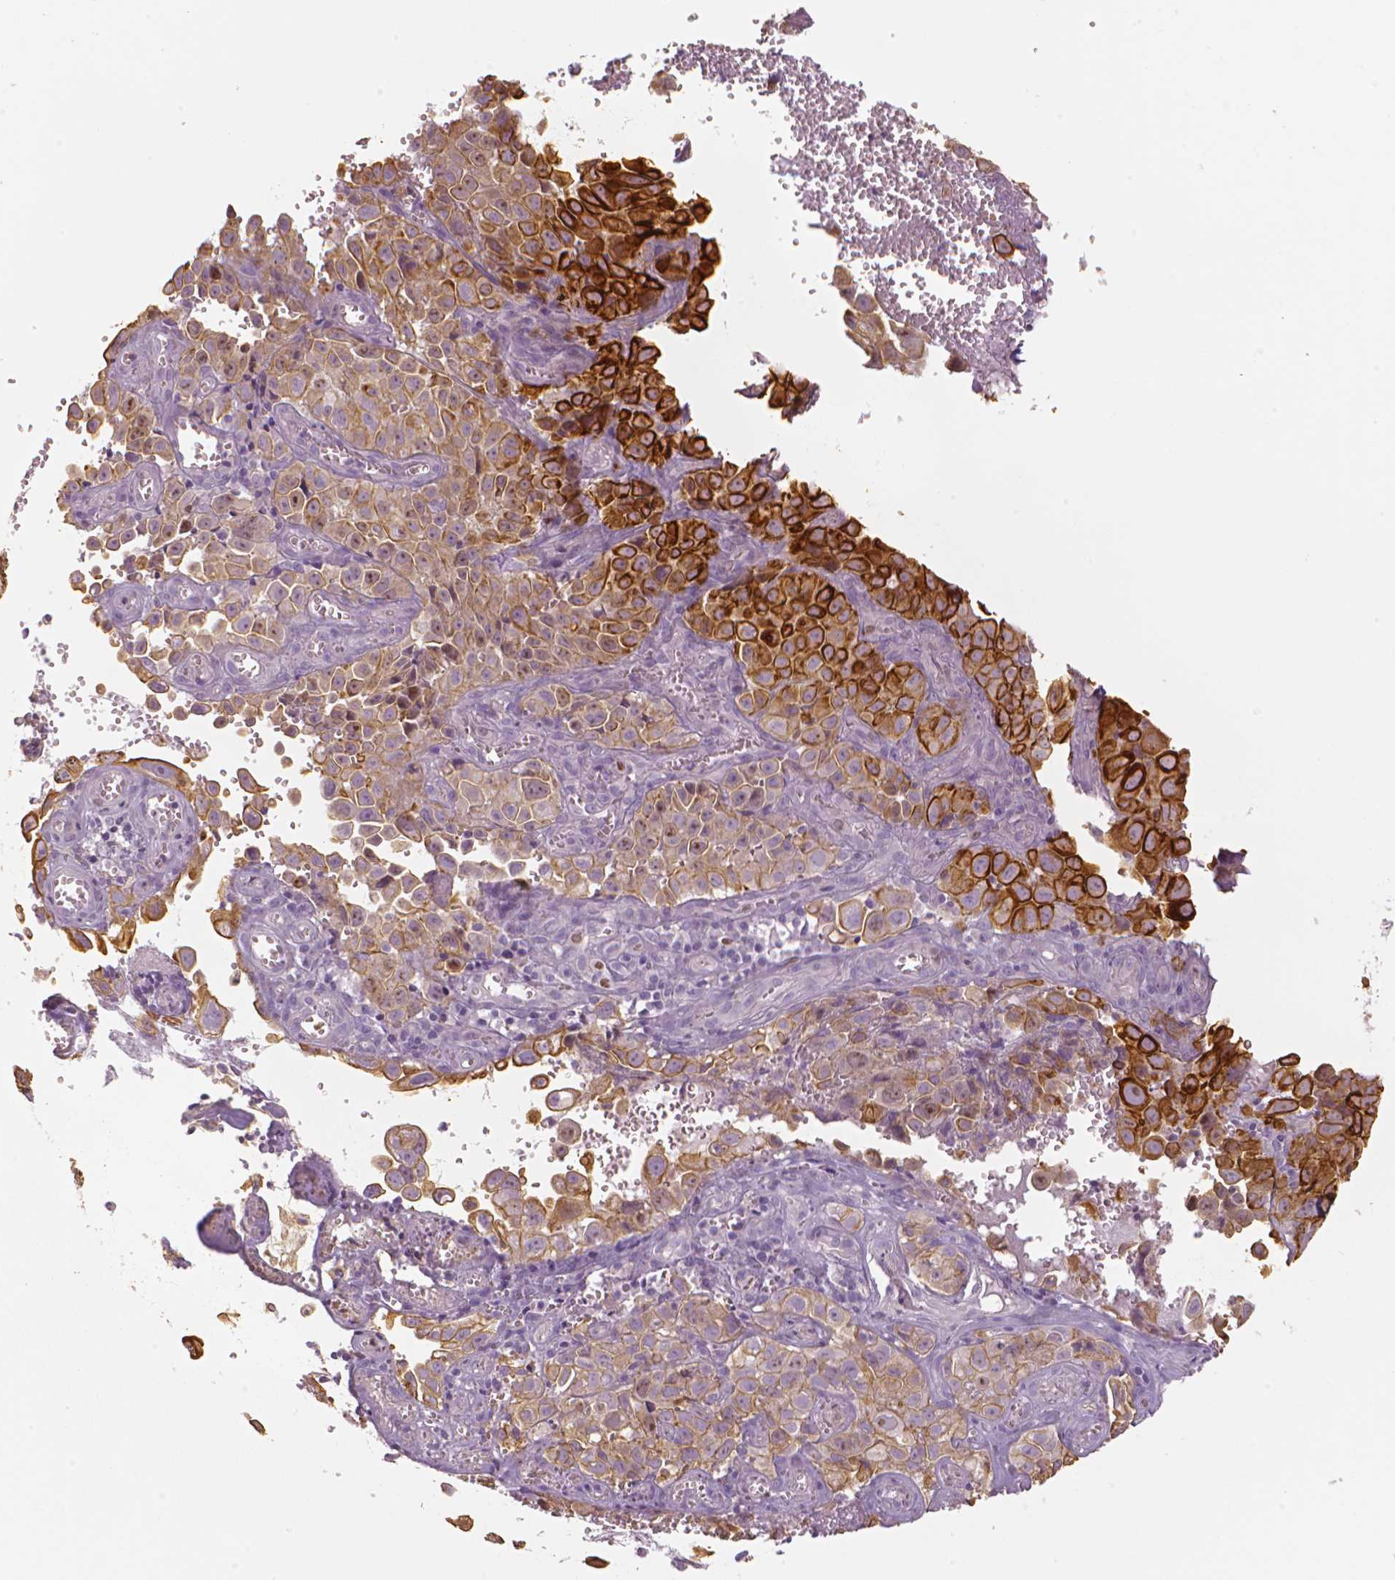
{"staining": {"intensity": "strong", "quantity": "25%-75%", "location": "cytoplasmic/membranous"}, "tissue": "cervical cancer", "cell_type": "Tumor cells", "image_type": "cancer", "snomed": [{"axis": "morphology", "description": "Squamous cell carcinoma, NOS"}, {"axis": "topography", "description": "Cervix"}], "caption": "Immunohistochemistry of cervical squamous cell carcinoma reveals high levels of strong cytoplasmic/membranous staining in approximately 25%-75% of tumor cells.", "gene": "MKI67", "patient": {"sex": "female", "age": 55}}